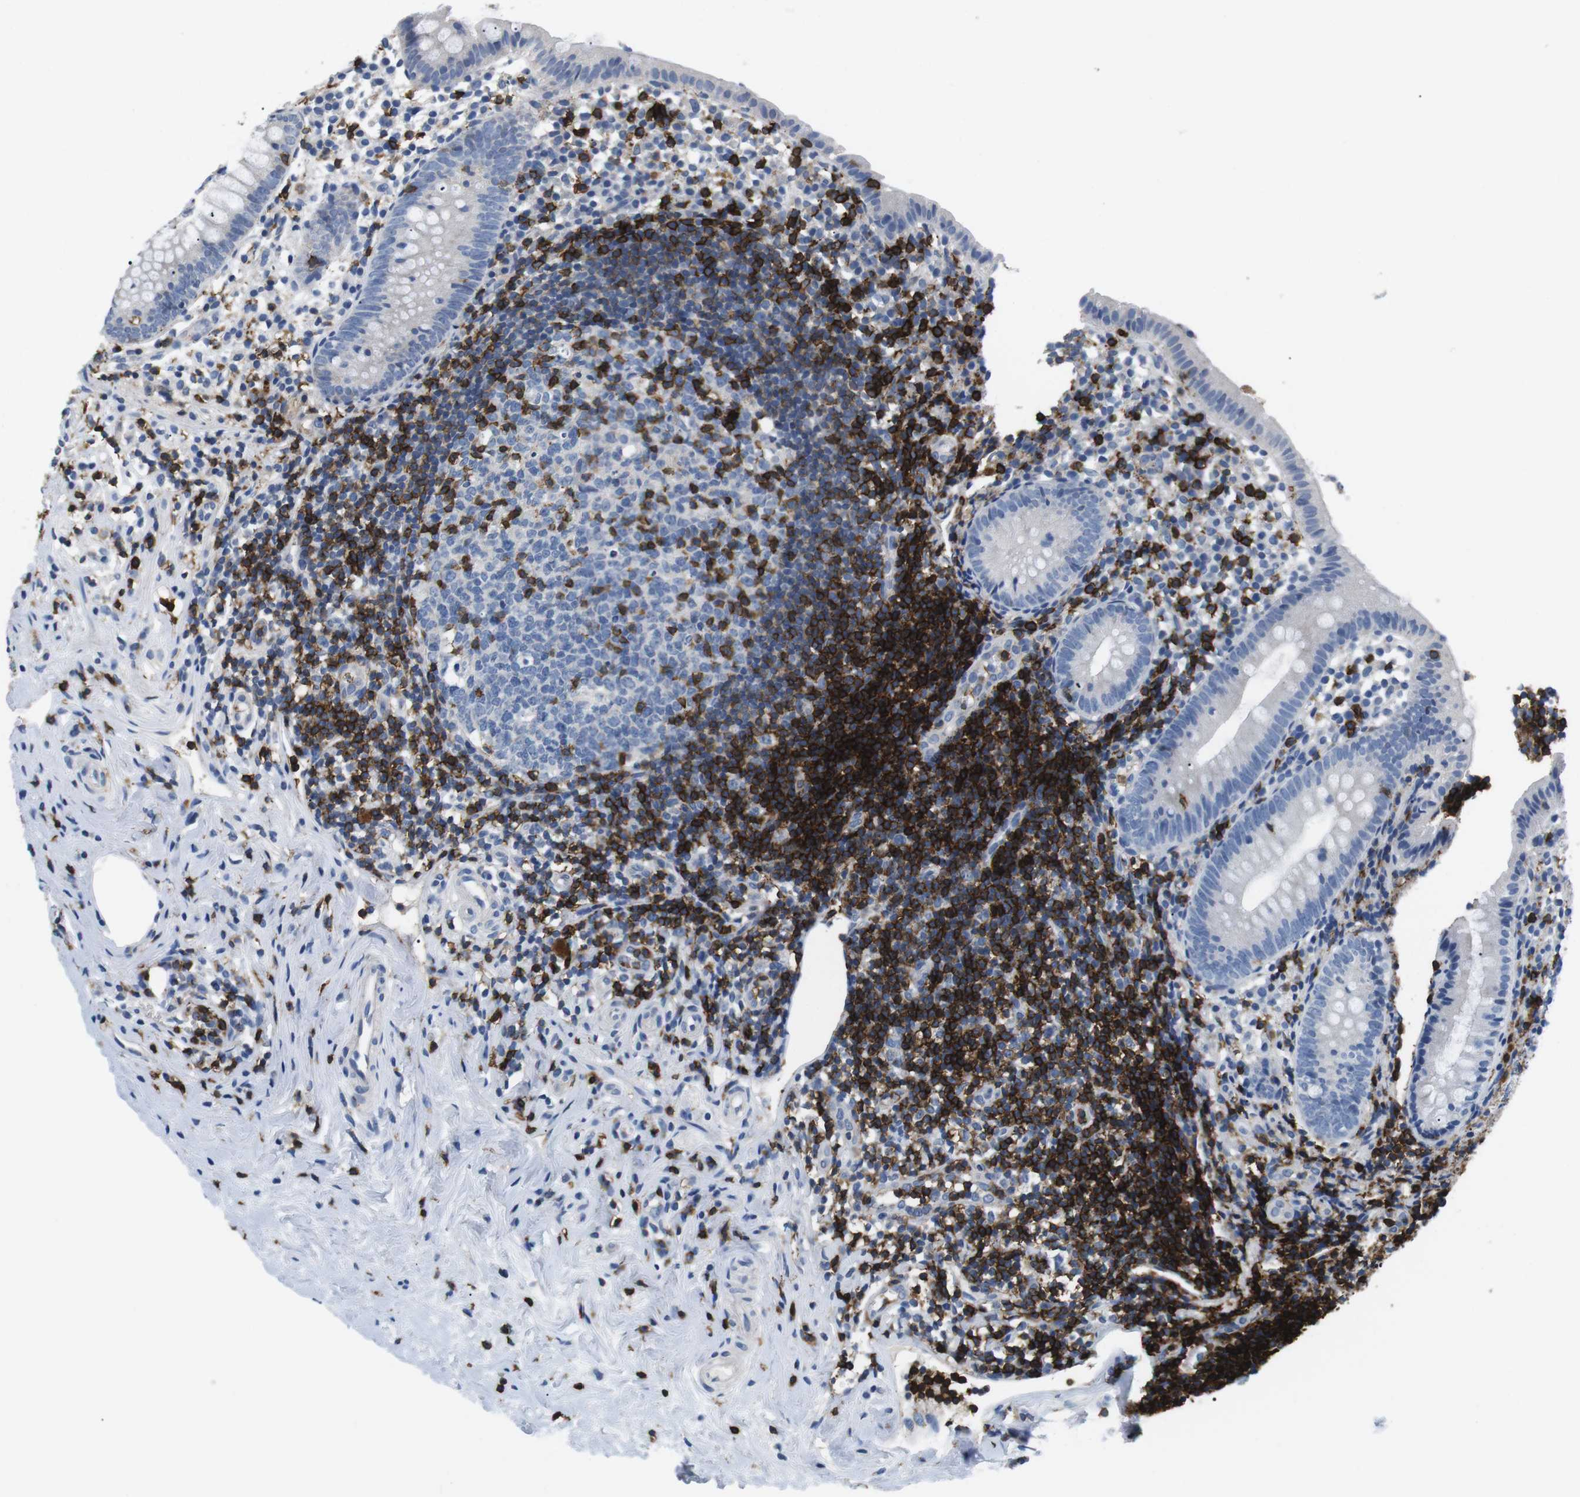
{"staining": {"intensity": "negative", "quantity": "none", "location": "none"}, "tissue": "appendix", "cell_type": "Glandular cells", "image_type": "normal", "snomed": [{"axis": "morphology", "description": "Normal tissue, NOS"}, {"axis": "topography", "description": "Appendix"}], "caption": "Glandular cells show no significant expression in normal appendix. The staining is performed using DAB brown chromogen with nuclei counter-stained in using hematoxylin.", "gene": "CD6", "patient": {"sex": "female", "age": 20}}